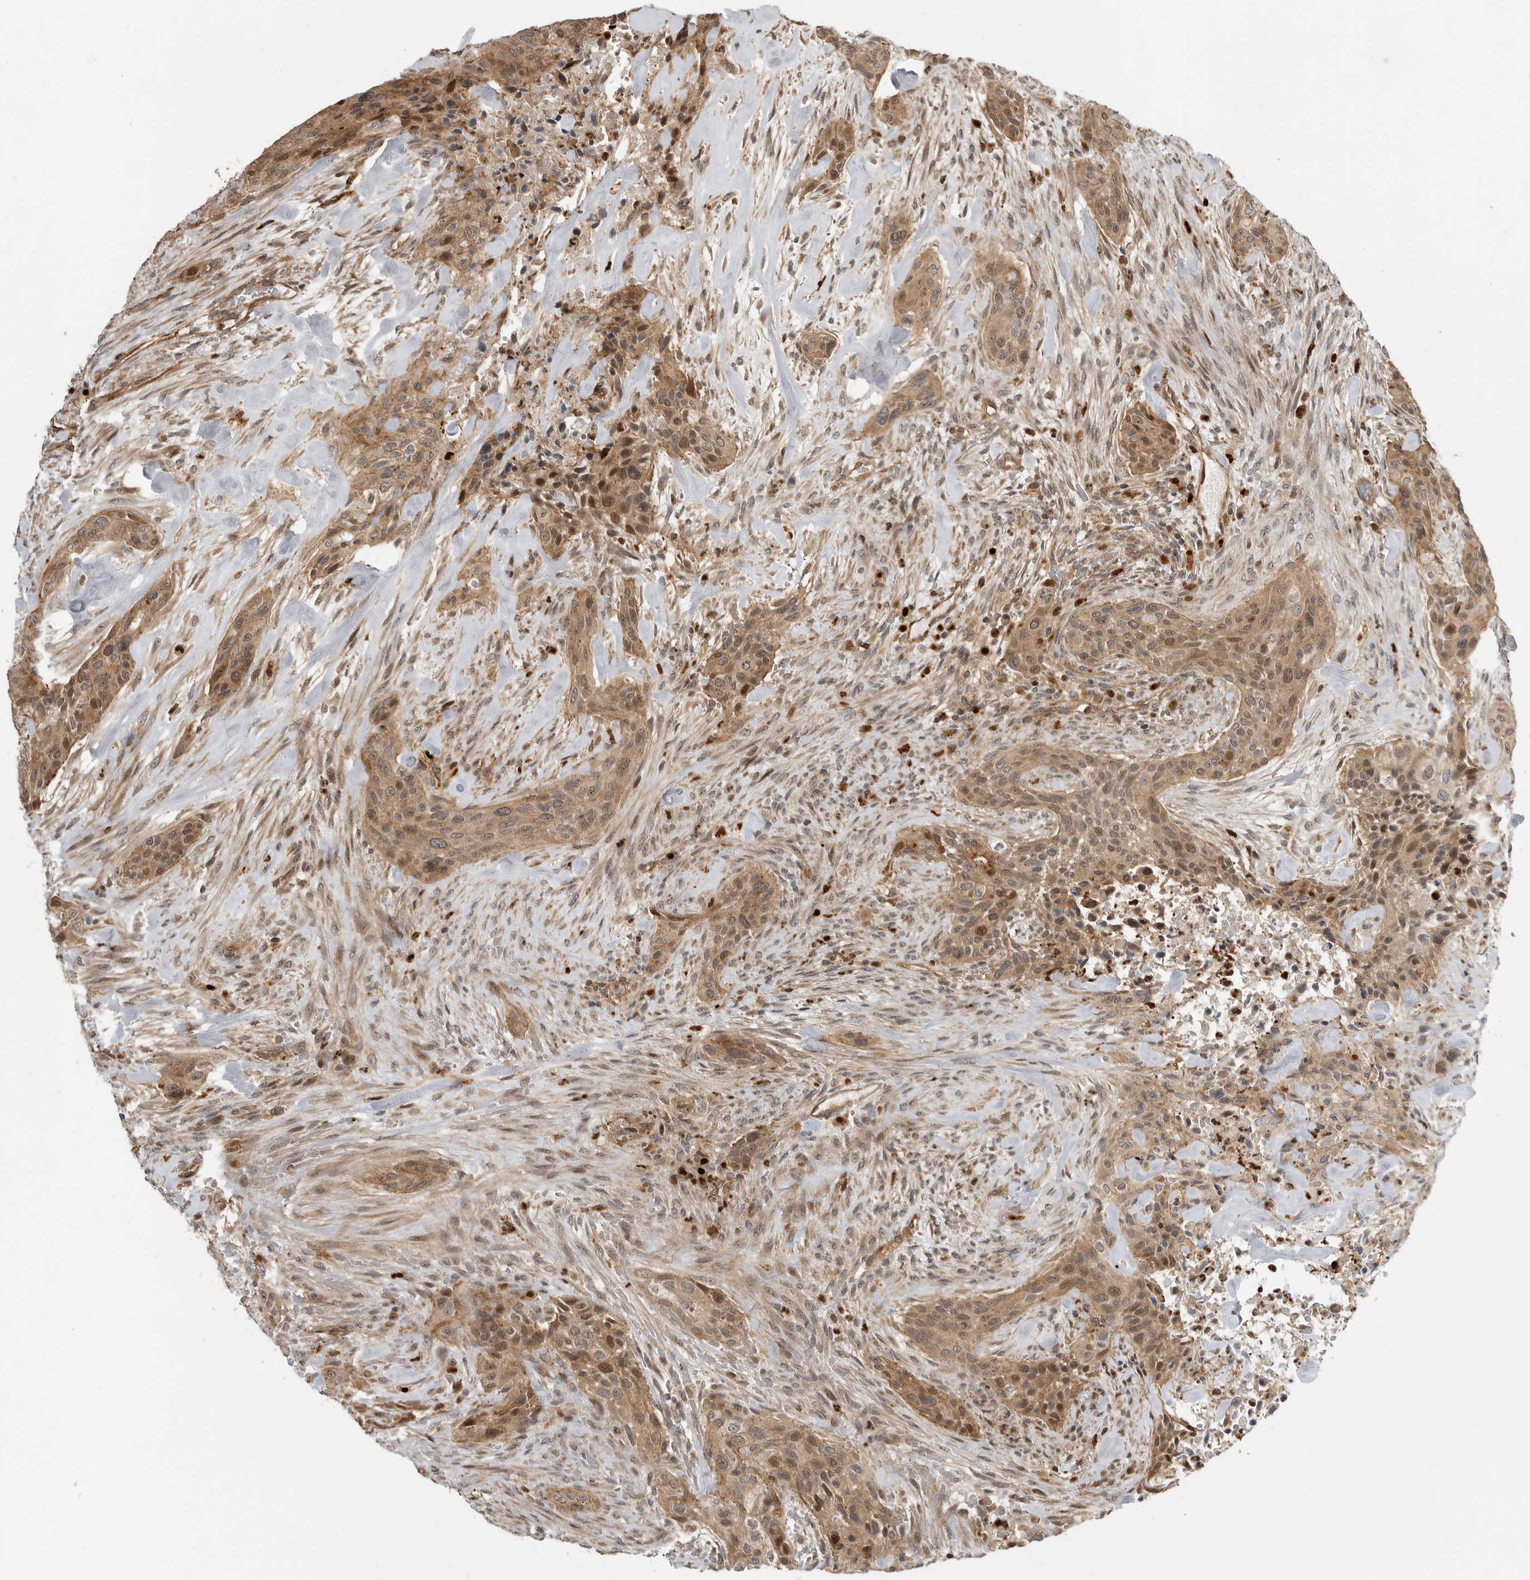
{"staining": {"intensity": "moderate", "quantity": ">75%", "location": "cytoplasmic/membranous,nuclear"}, "tissue": "urothelial cancer", "cell_type": "Tumor cells", "image_type": "cancer", "snomed": [{"axis": "morphology", "description": "Urothelial carcinoma, High grade"}, {"axis": "topography", "description": "Urinary bladder"}], "caption": "High-magnification brightfield microscopy of urothelial cancer stained with DAB (brown) and counterstained with hematoxylin (blue). tumor cells exhibit moderate cytoplasmic/membranous and nuclear positivity is identified in approximately>75% of cells.", "gene": "STRAP", "patient": {"sex": "male", "age": 35}}